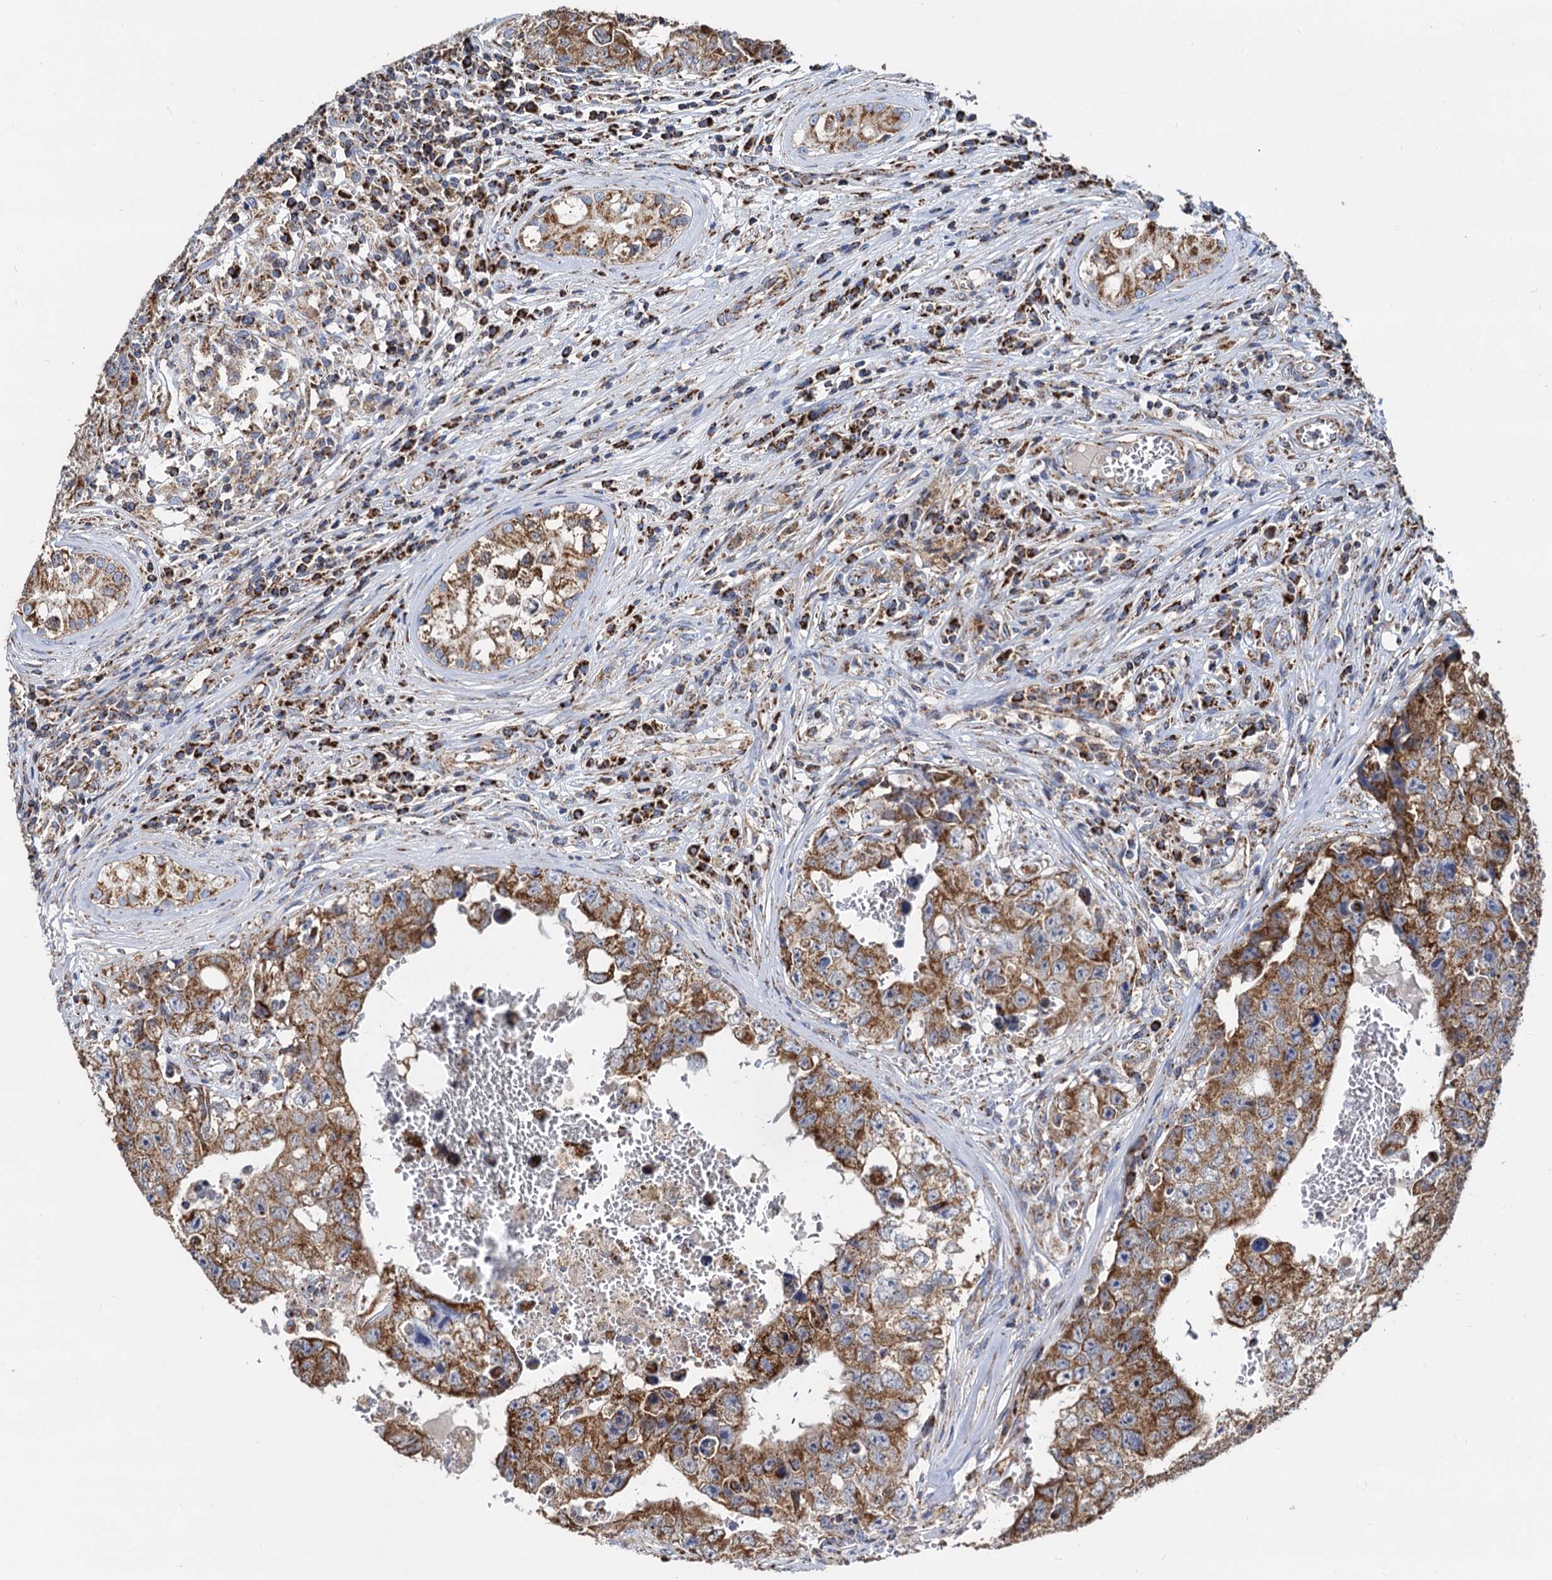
{"staining": {"intensity": "strong", "quantity": ">75%", "location": "cytoplasmic/membranous"}, "tissue": "testis cancer", "cell_type": "Tumor cells", "image_type": "cancer", "snomed": [{"axis": "morphology", "description": "Carcinoma, Embryonal, NOS"}, {"axis": "topography", "description": "Testis"}], "caption": "This is a micrograph of immunohistochemistry (IHC) staining of testis embryonal carcinoma, which shows strong staining in the cytoplasmic/membranous of tumor cells.", "gene": "TIMM10", "patient": {"sex": "male", "age": 17}}